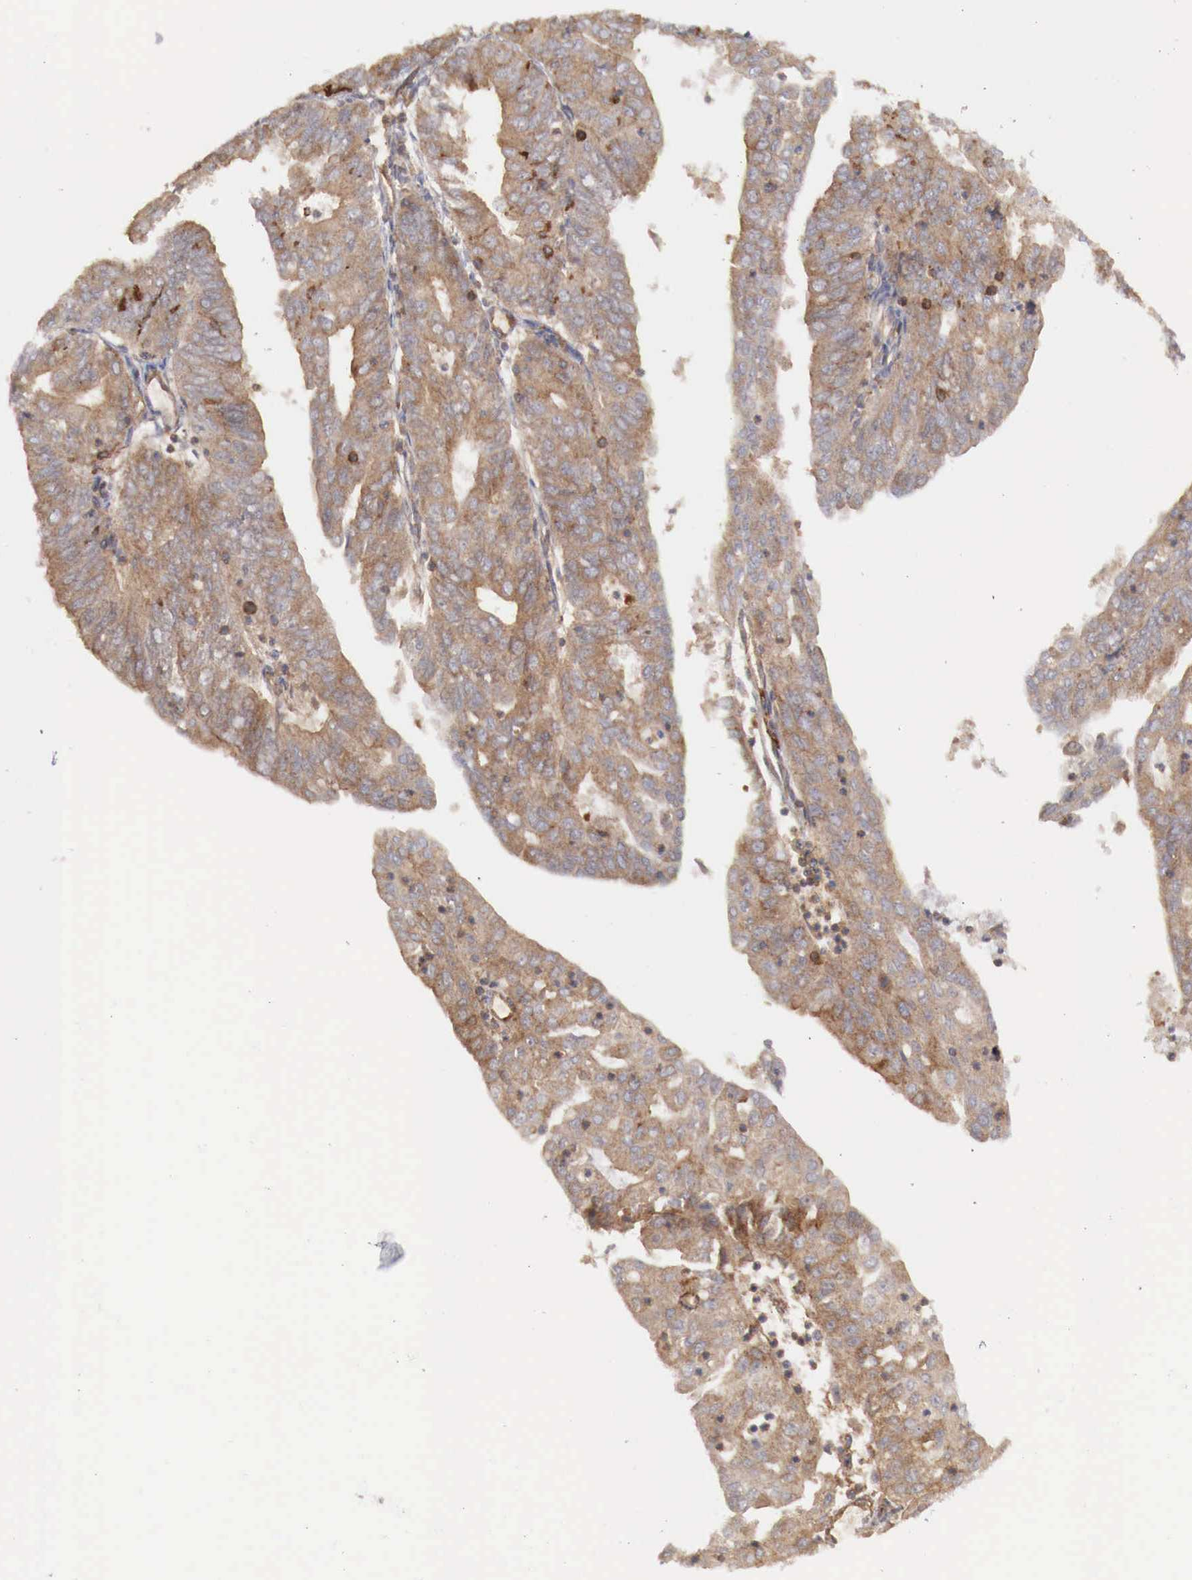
{"staining": {"intensity": "weak", "quantity": ">75%", "location": "cytoplasmic/membranous"}, "tissue": "endometrial cancer", "cell_type": "Tumor cells", "image_type": "cancer", "snomed": [{"axis": "morphology", "description": "Adenocarcinoma, NOS"}, {"axis": "topography", "description": "Endometrium"}], "caption": "Immunohistochemical staining of human adenocarcinoma (endometrial) displays low levels of weak cytoplasmic/membranous protein positivity in approximately >75% of tumor cells. The staining was performed using DAB, with brown indicating positive protein expression. Nuclei are stained blue with hematoxylin.", "gene": "ARMCX4", "patient": {"sex": "female", "age": 79}}